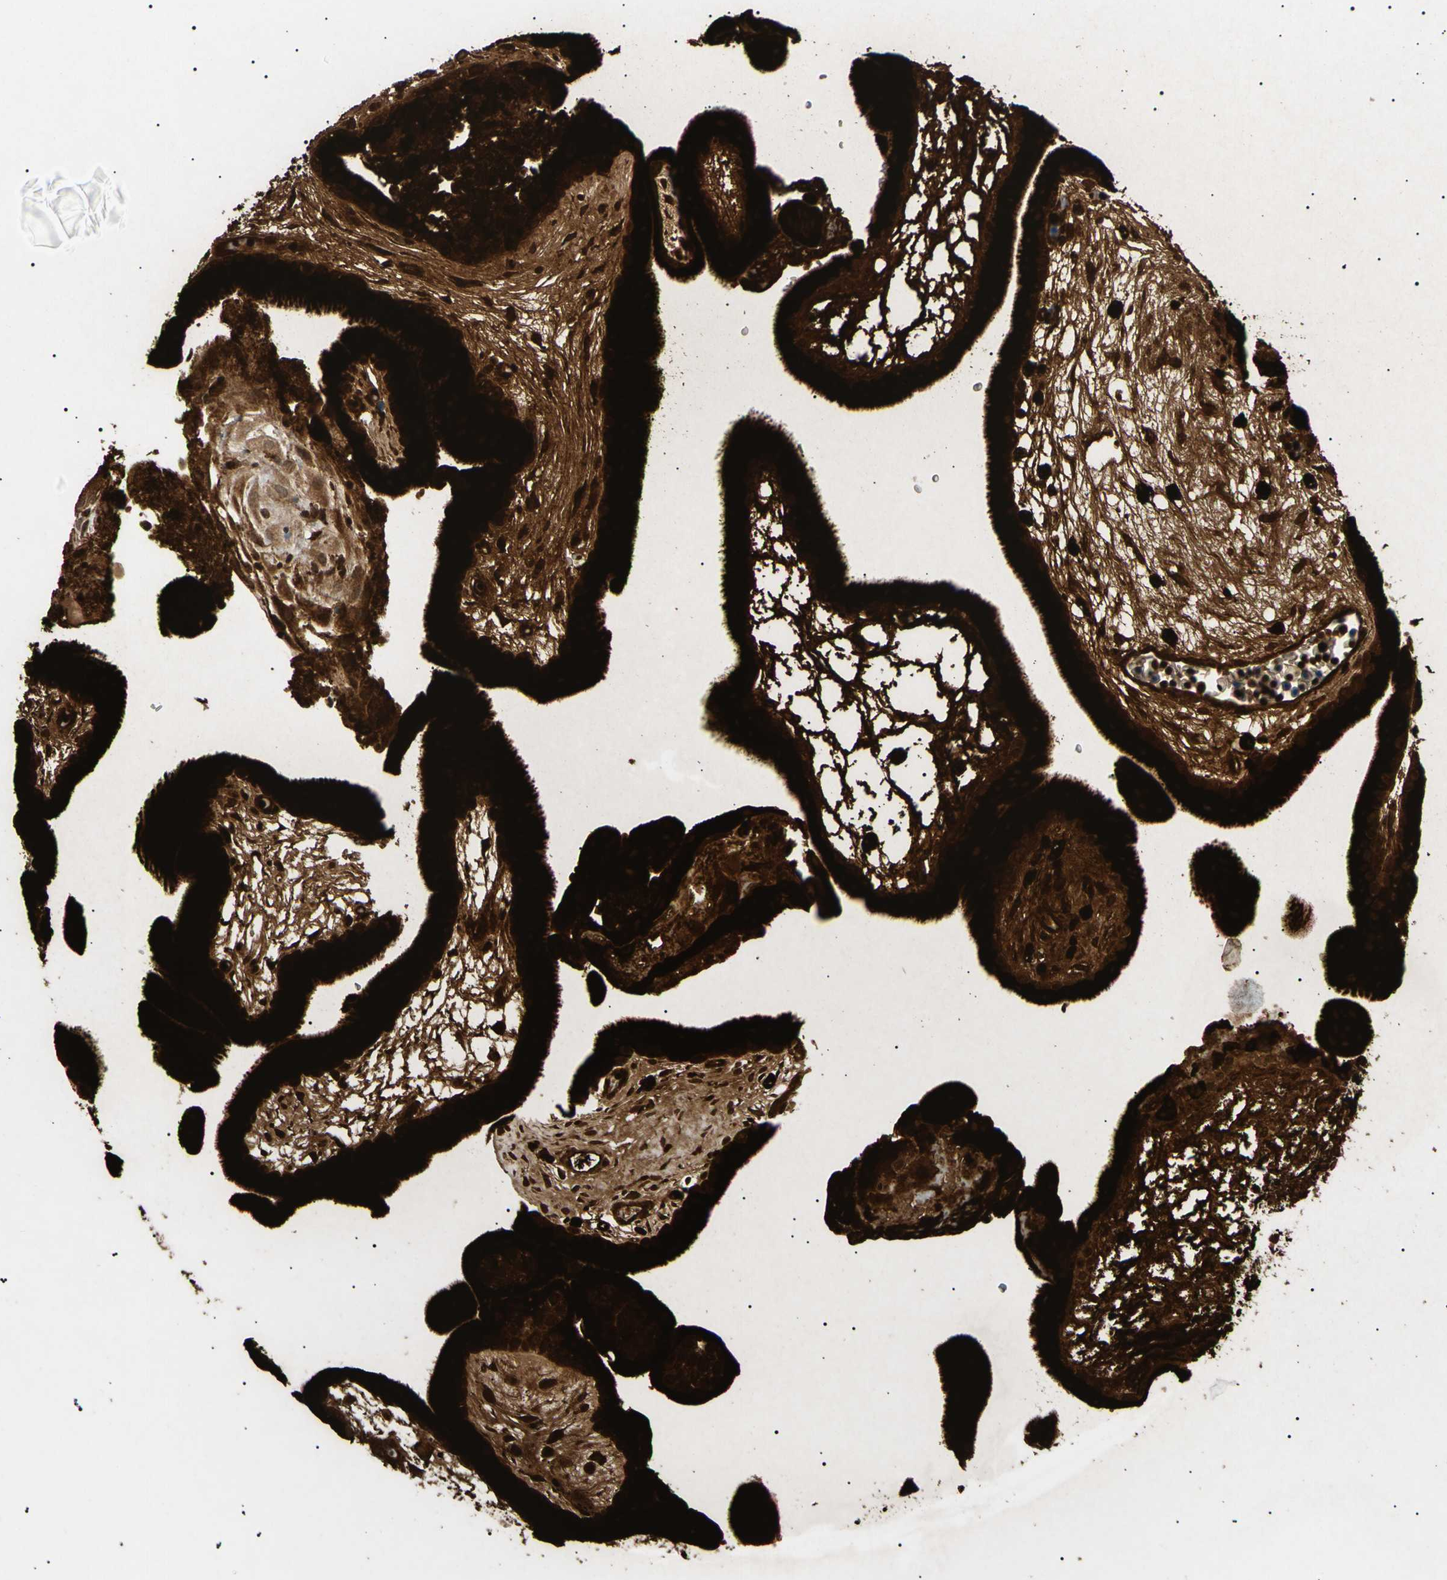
{"staining": {"intensity": "strong", "quantity": ">75%", "location": "cytoplasmic/membranous"}, "tissue": "placenta", "cell_type": "Decidual cells", "image_type": "normal", "snomed": [{"axis": "morphology", "description": "Normal tissue, NOS"}, {"axis": "topography", "description": "Placenta"}], "caption": "The histopathology image demonstrates staining of benign placenta, revealing strong cytoplasmic/membranous protein staining (brown color) within decidual cells.", "gene": "CGB3", "patient": {"sex": "female", "age": 19}}